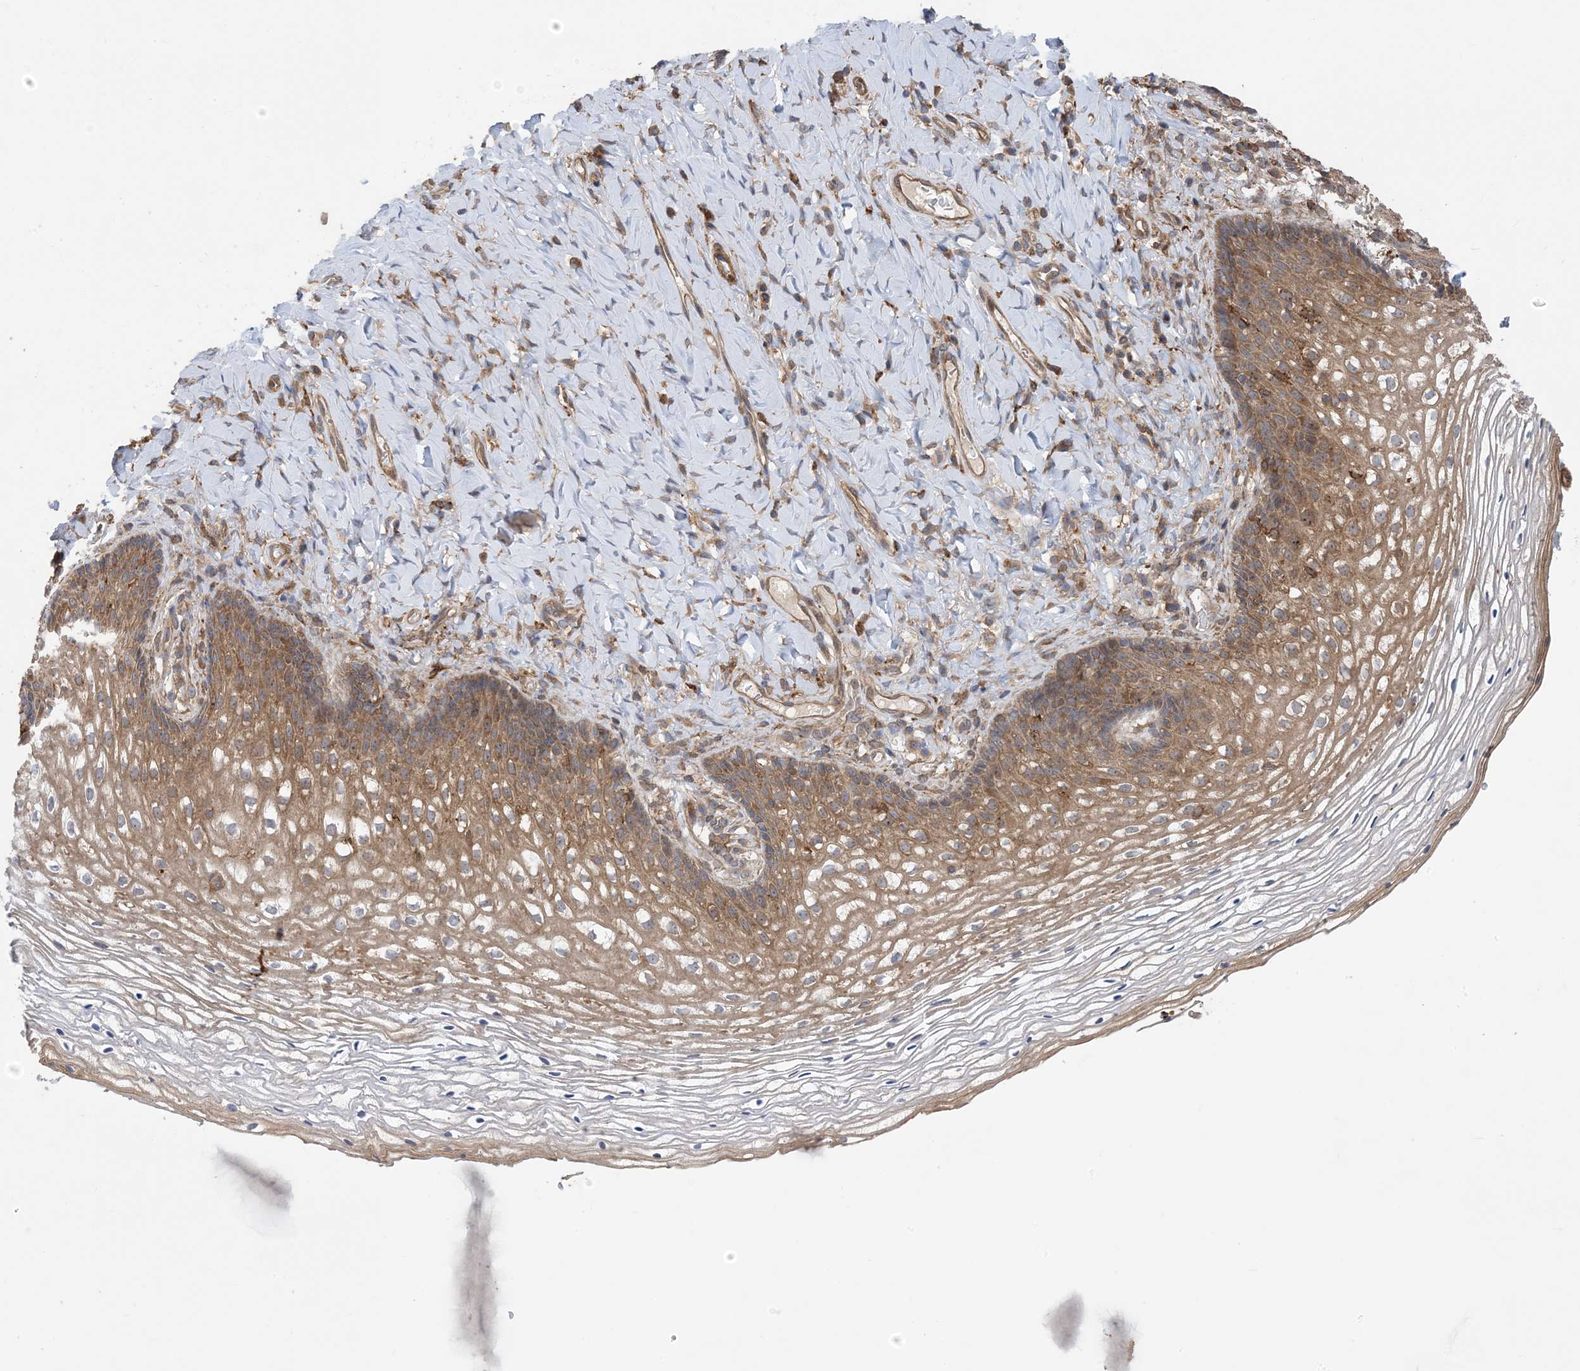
{"staining": {"intensity": "moderate", "quantity": ">75%", "location": "cytoplasmic/membranous"}, "tissue": "vagina", "cell_type": "Squamous epithelial cells", "image_type": "normal", "snomed": [{"axis": "morphology", "description": "Normal tissue, NOS"}, {"axis": "topography", "description": "Vagina"}], "caption": "A high-resolution photomicrograph shows IHC staining of normal vagina, which shows moderate cytoplasmic/membranous positivity in about >75% of squamous epithelial cells. The staining was performed using DAB (3,3'-diaminobenzidine), with brown indicating positive protein expression. Nuclei are stained blue with hematoxylin.", "gene": "HS1BP3", "patient": {"sex": "female", "age": 60}}